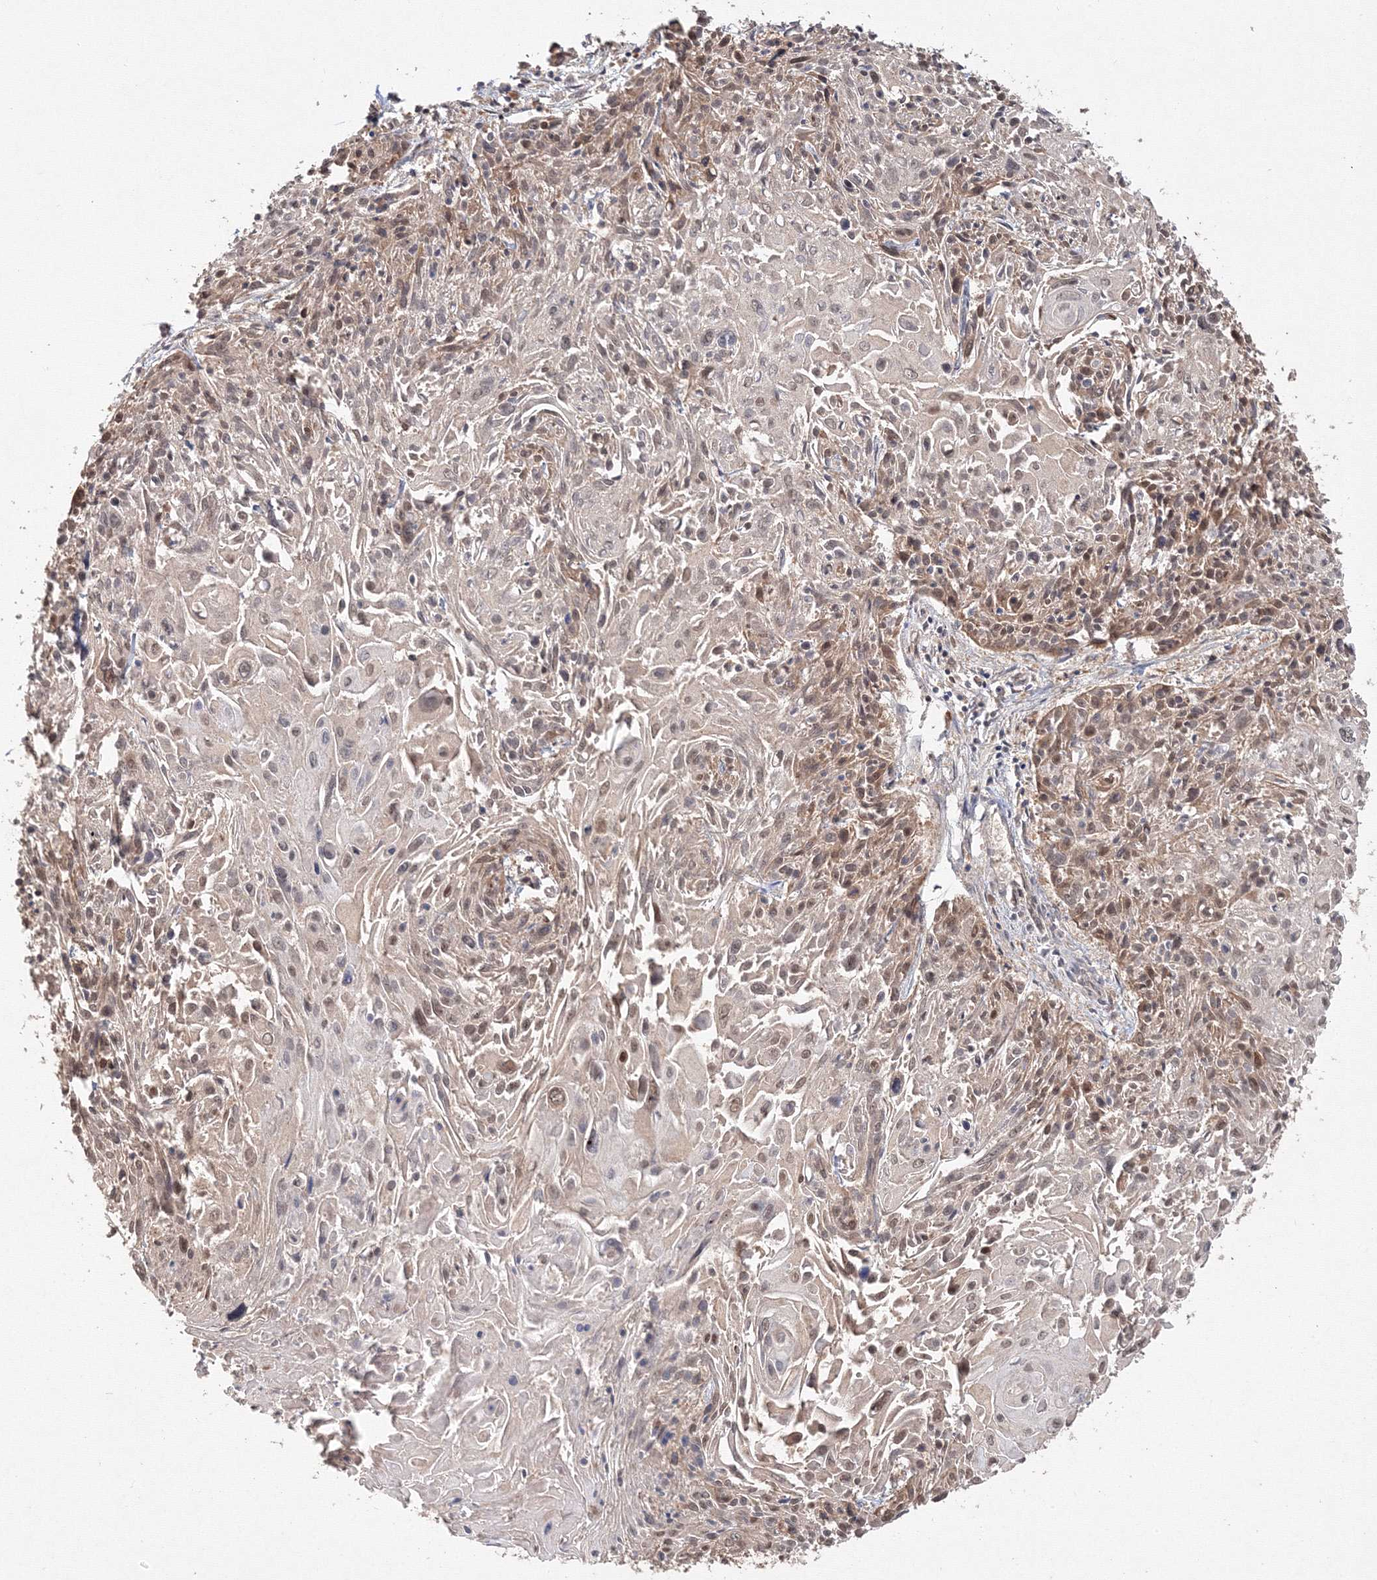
{"staining": {"intensity": "moderate", "quantity": "25%-75%", "location": "nuclear"}, "tissue": "cervical cancer", "cell_type": "Tumor cells", "image_type": "cancer", "snomed": [{"axis": "morphology", "description": "Squamous cell carcinoma, NOS"}, {"axis": "topography", "description": "Cervix"}], "caption": "This is an image of immunohistochemistry (IHC) staining of cervical cancer (squamous cell carcinoma), which shows moderate expression in the nuclear of tumor cells.", "gene": "IWS1", "patient": {"sex": "female", "age": 51}}